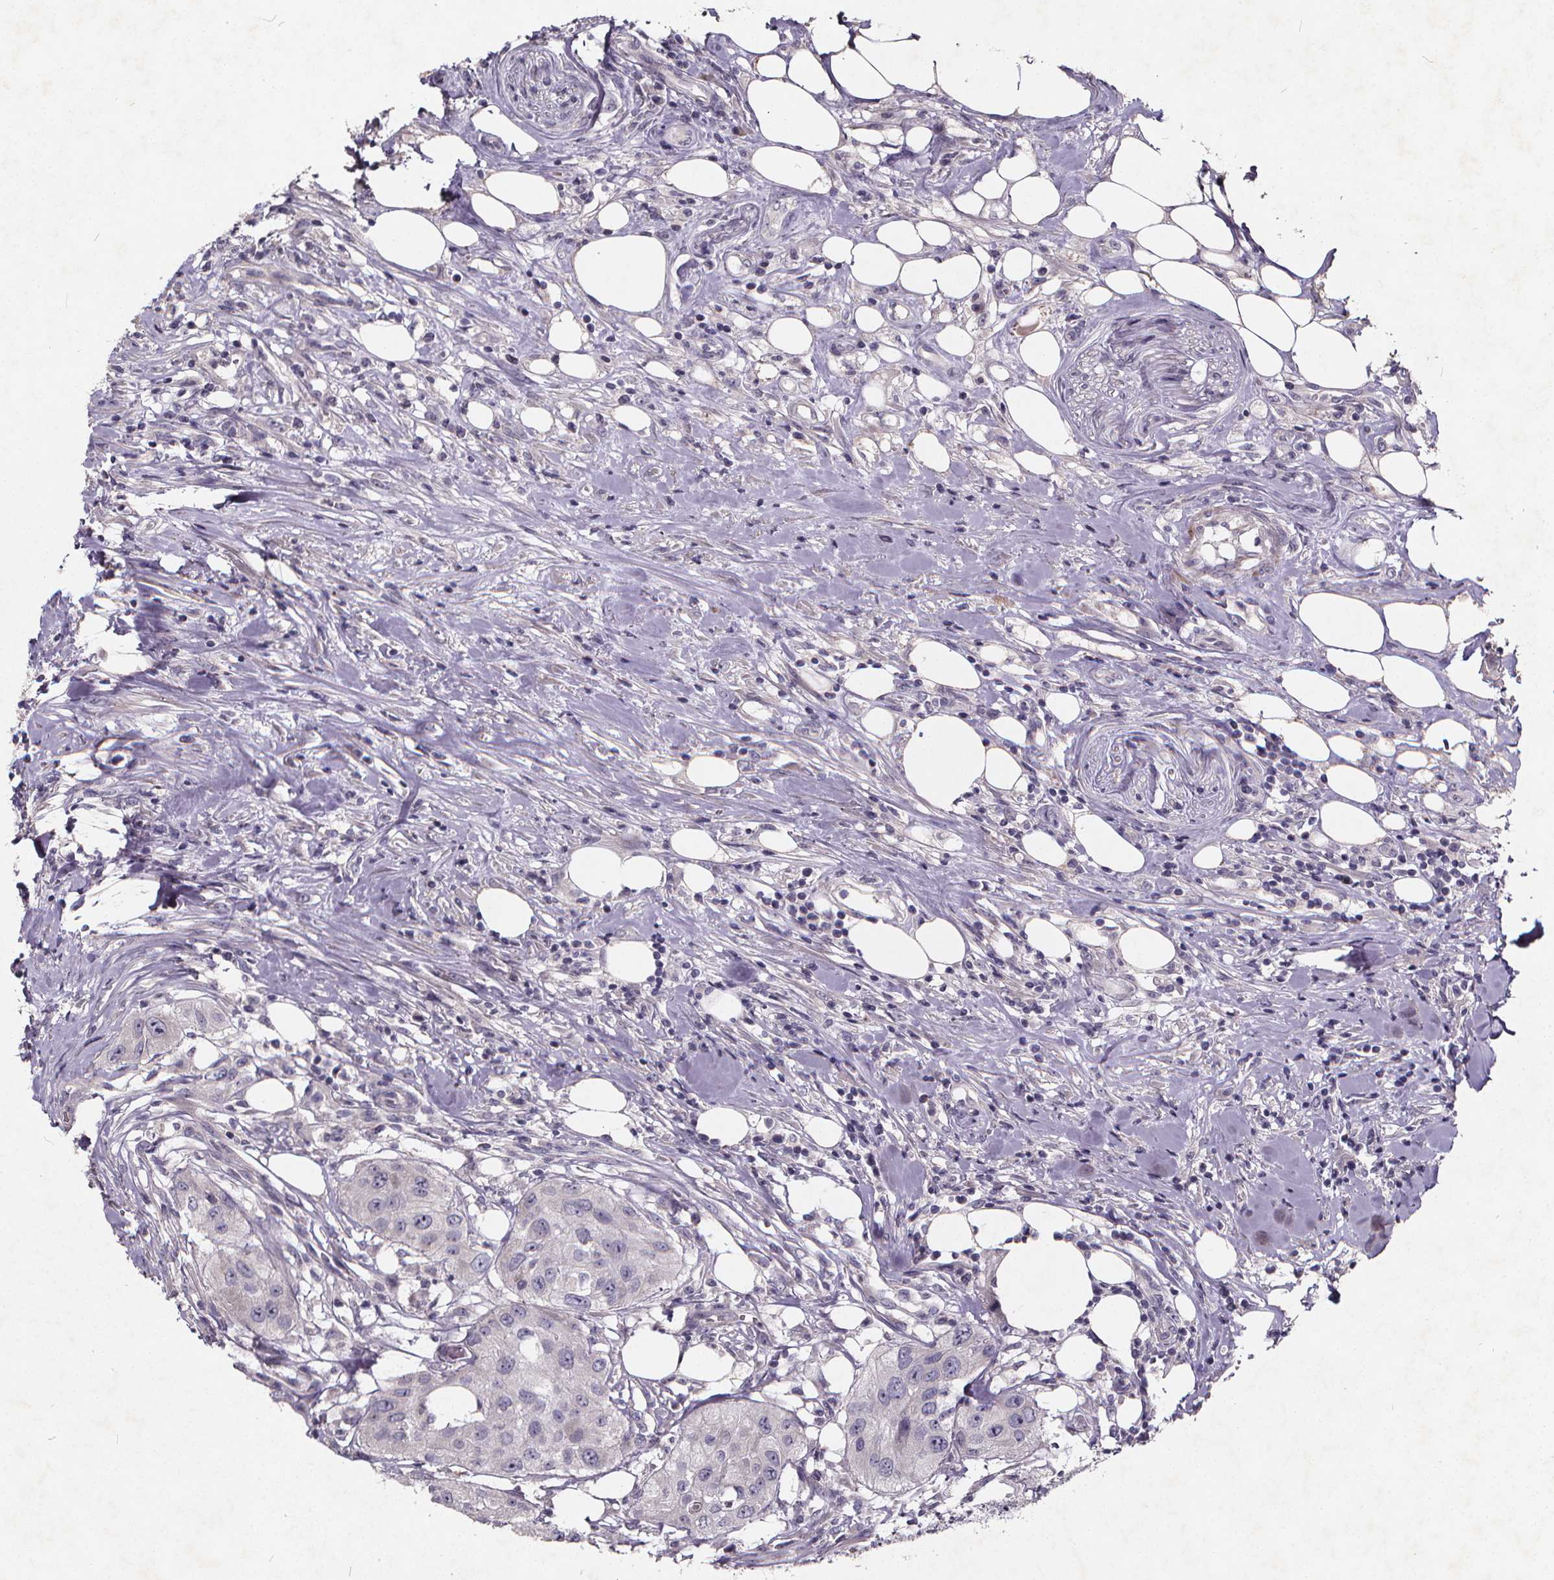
{"staining": {"intensity": "negative", "quantity": "none", "location": "none"}, "tissue": "urothelial cancer", "cell_type": "Tumor cells", "image_type": "cancer", "snomed": [{"axis": "morphology", "description": "Urothelial carcinoma, High grade"}, {"axis": "topography", "description": "Urinary bladder"}], "caption": "The photomicrograph exhibits no staining of tumor cells in urothelial cancer.", "gene": "TSPAN14", "patient": {"sex": "male", "age": 79}}